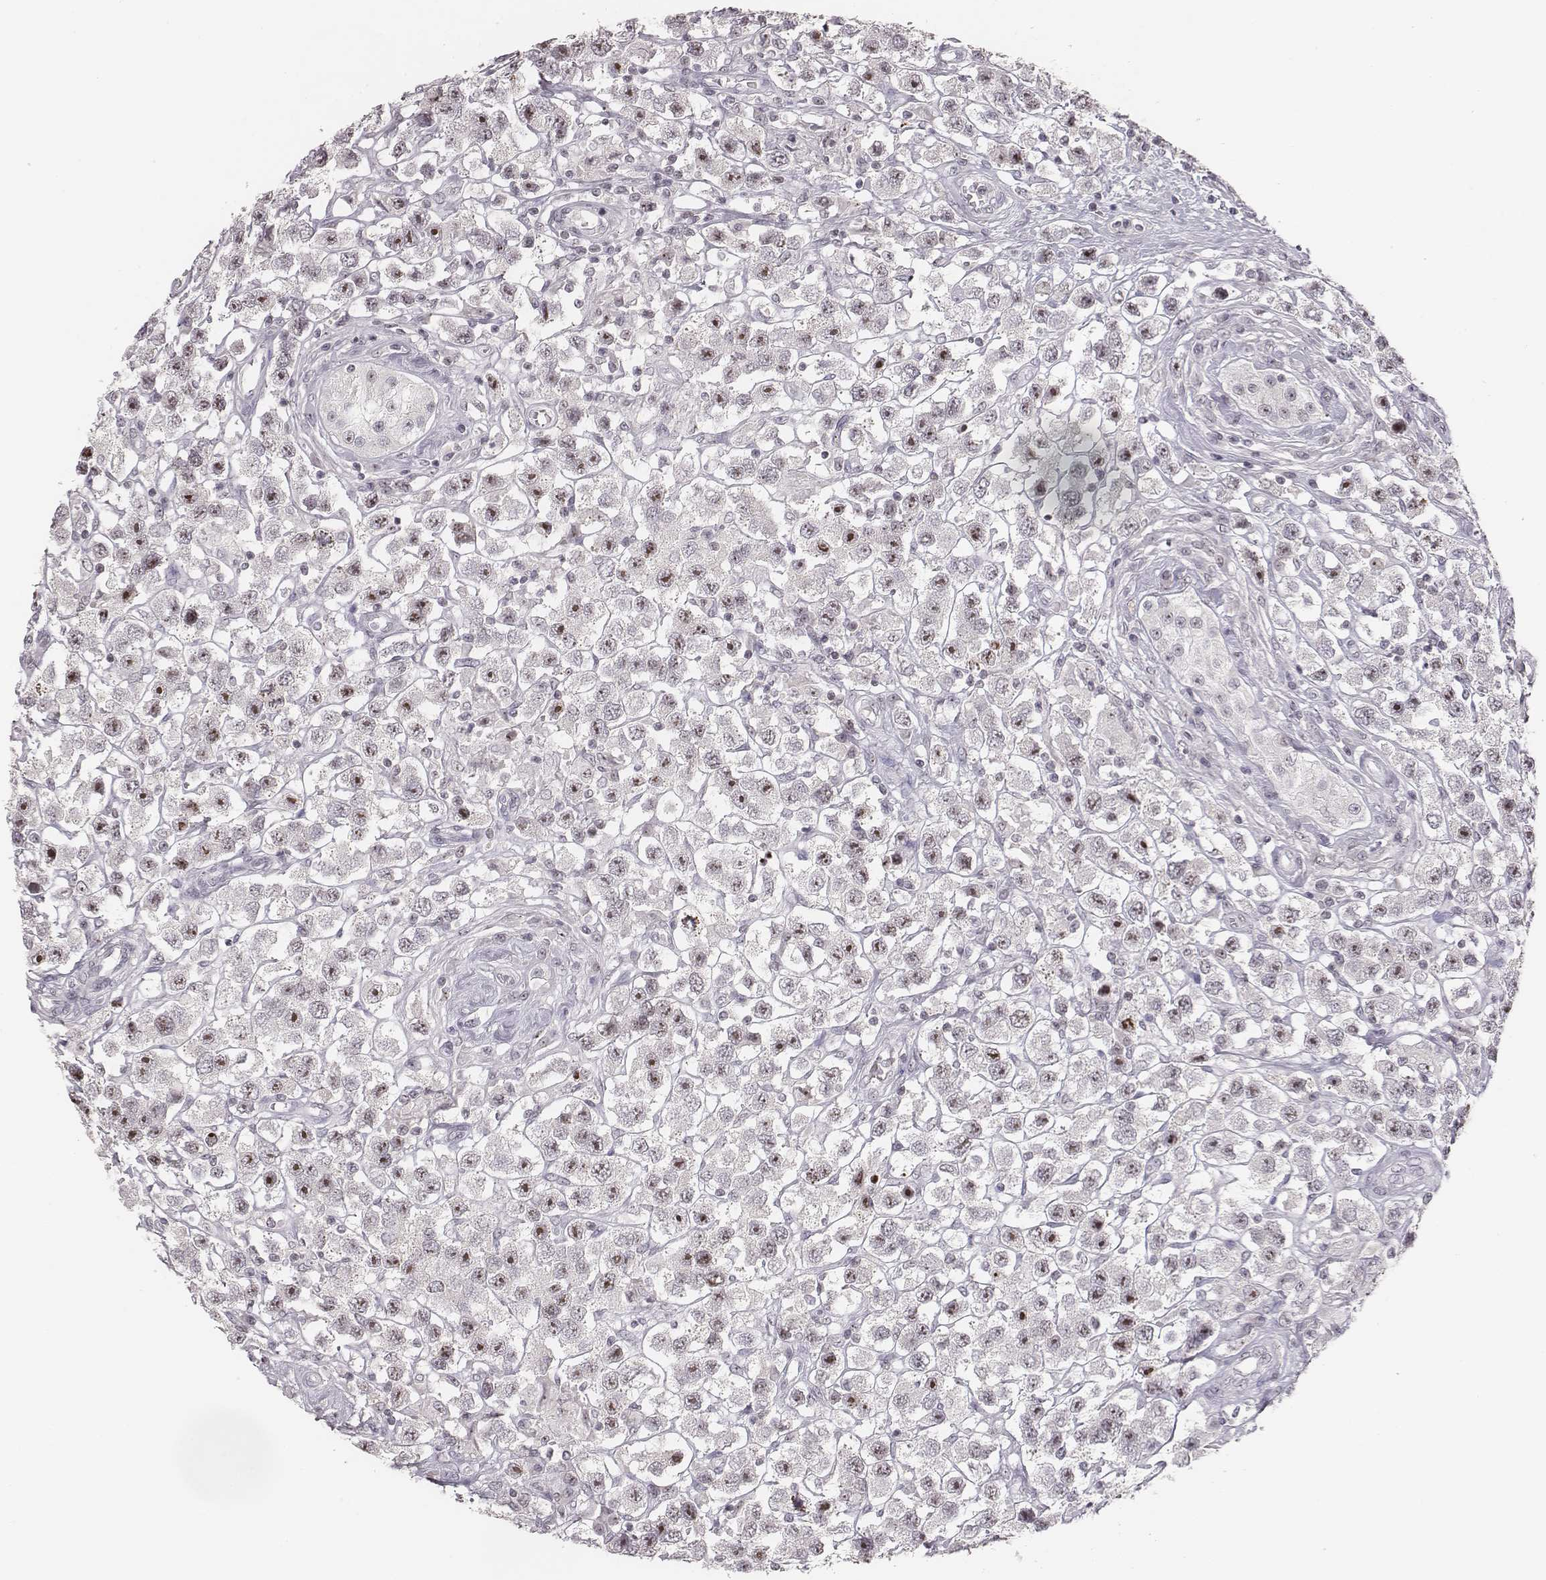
{"staining": {"intensity": "strong", "quantity": "25%-75%", "location": "nuclear"}, "tissue": "testis cancer", "cell_type": "Tumor cells", "image_type": "cancer", "snomed": [{"axis": "morphology", "description": "Seminoma, NOS"}, {"axis": "topography", "description": "Testis"}], "caption": "The histopathology image demonstrates staining of testis cancer (seminoma), revealing strong nuclear protein expression (brown color) within tumor cells.", "gene": "NIFK", "patient": {"sex": "male", "age": 45}}